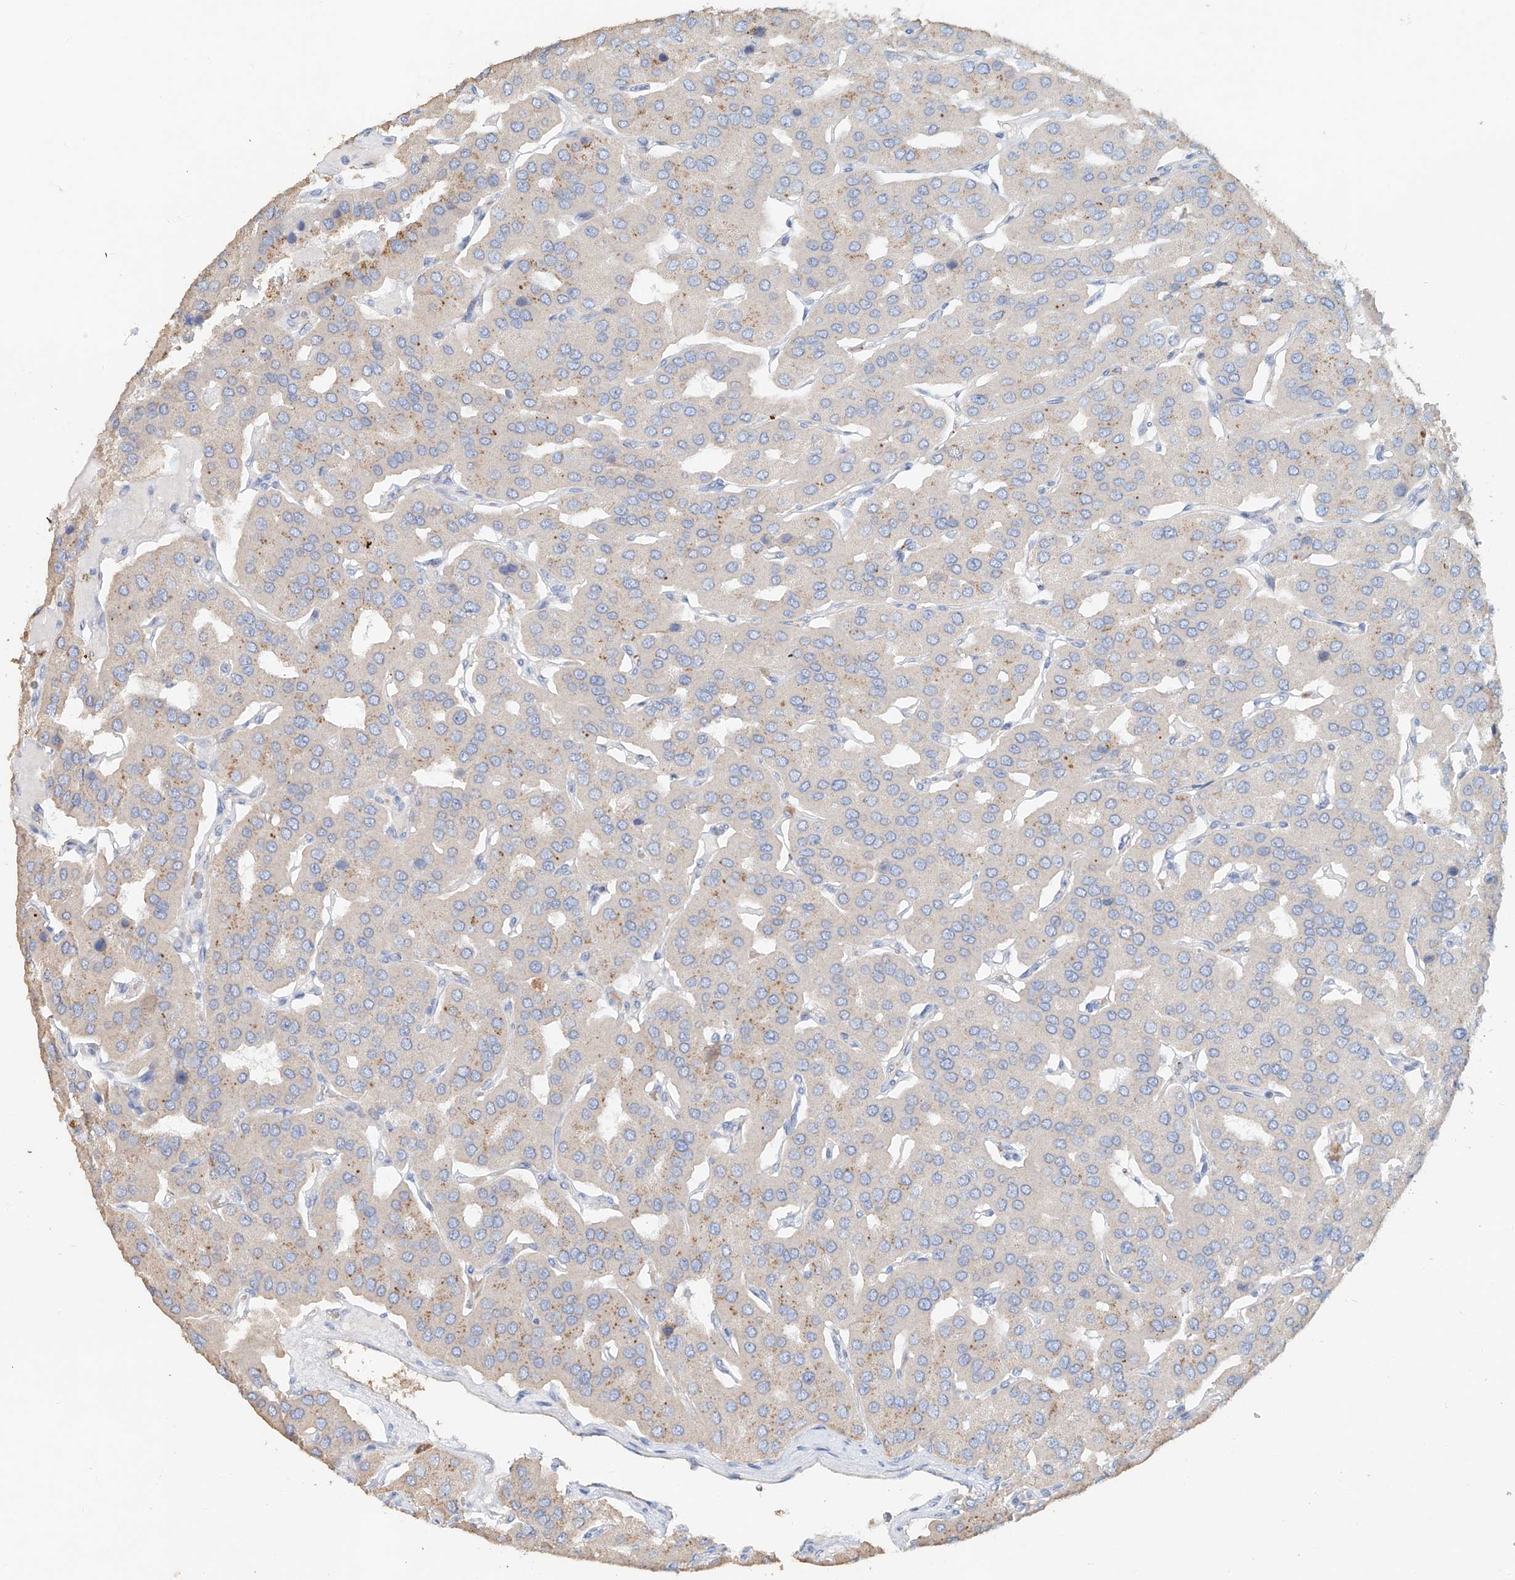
{"staining": {"intensity": "strong", "quantity": "25%-75%", "location": "cytoplasmic/membranous"}, "tissue": "parathyroid gland", "cell_type": "Glandular cells", "image_type": "normal", "snomed": [{"axis": "morphology", "description": "Normal tissue, NOS"}, {"axis": "morphology", "description": "Adenoma, NOS"}, {"axis": "topography", "description": "Parathyroid gland"}], "caption": "Brown immunohistochemical staining in benign parathyroid gland exhibits strong cytoplasmic/membranous staining in approximately 25%-75% of glandular cells.", "gene": "TRIM47", "patient": {"sex": "female", "age": 86}}